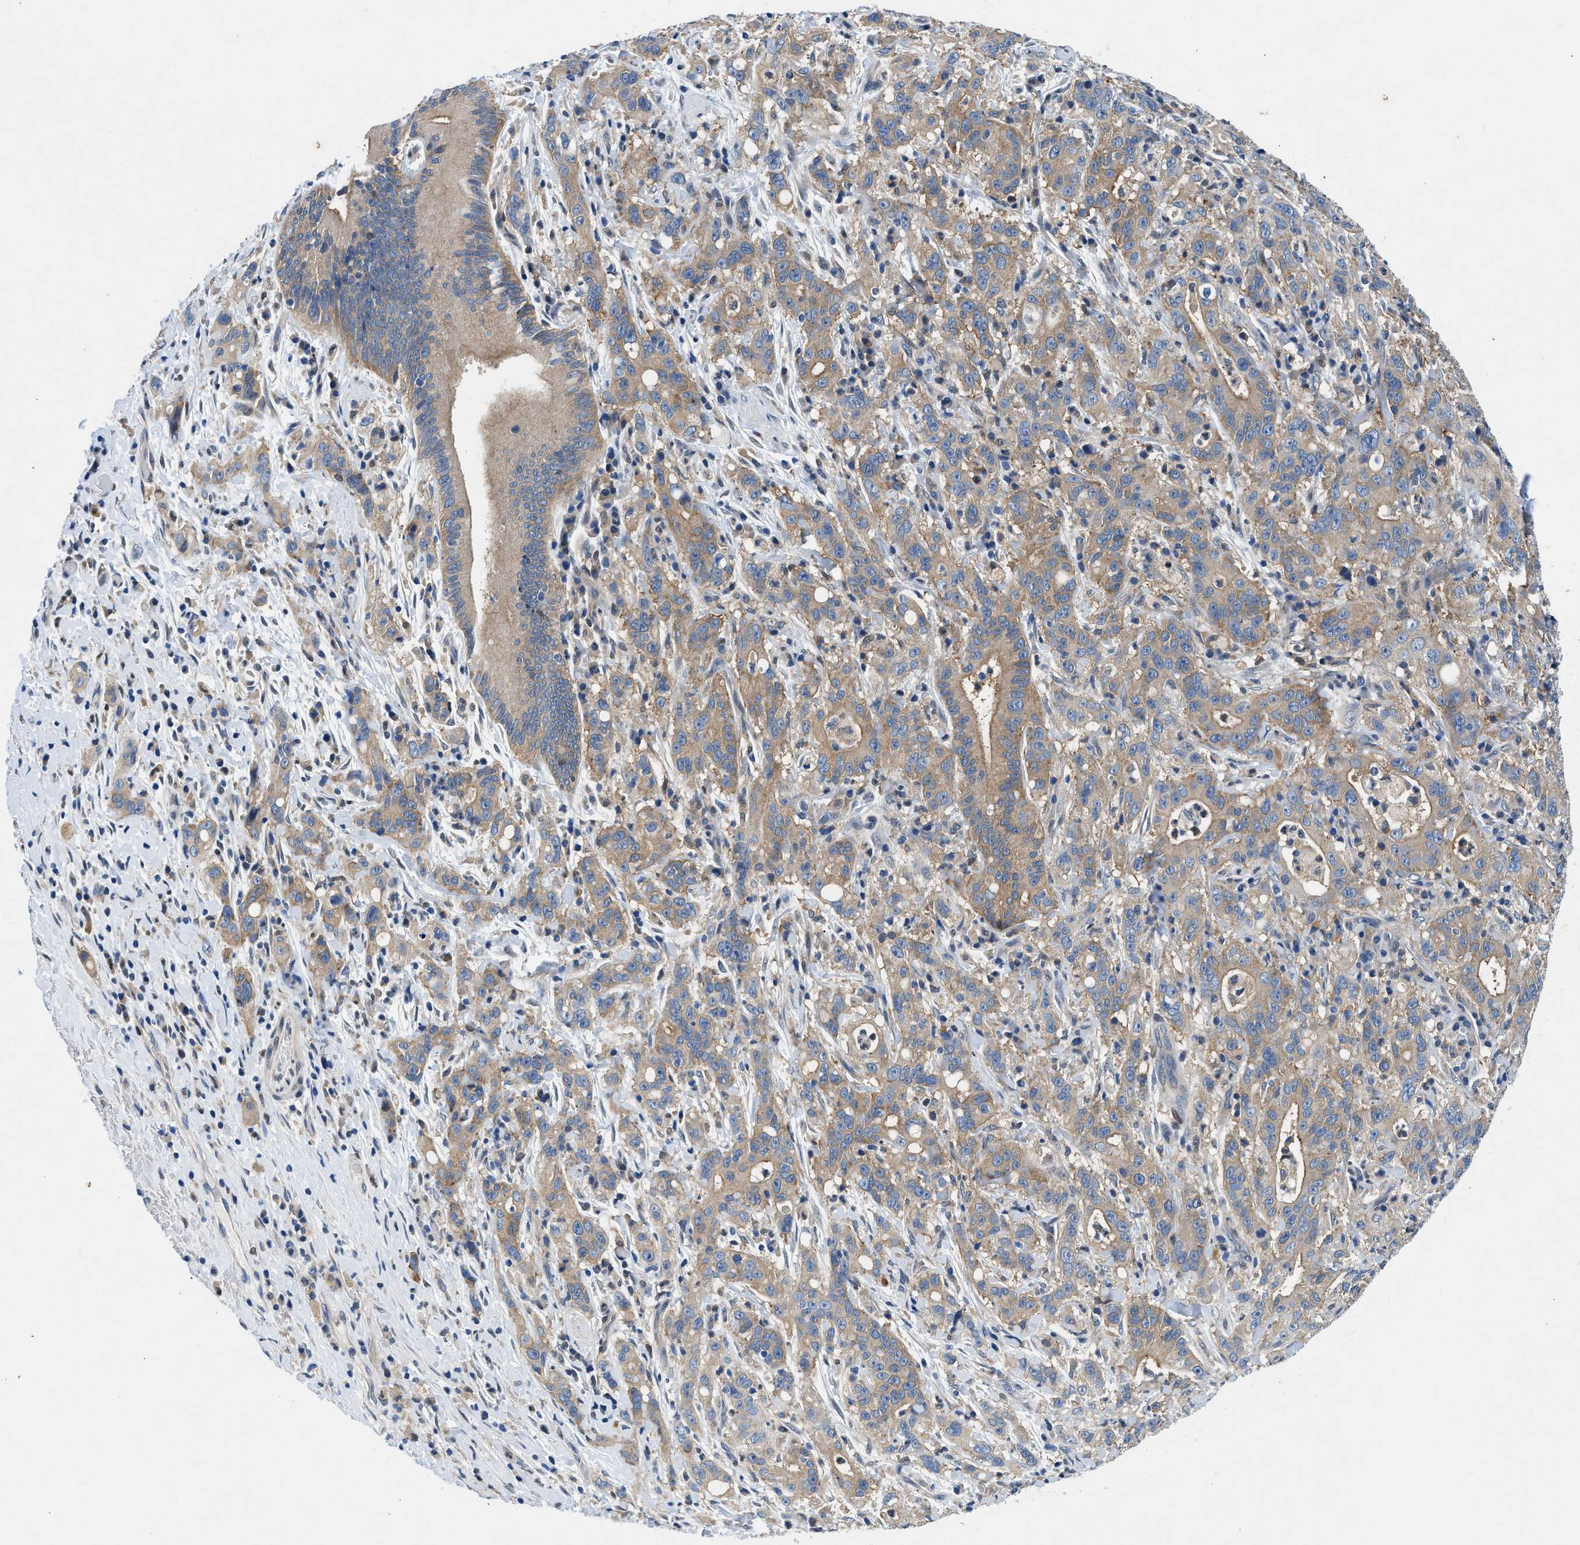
{"staining": {"intensity": "moderate", "quantity": ">75%", "location": "cytoplasmic/membranous"}, "tissue": "liver cancer", "cell_type": "Tumor cells", "image_type": "cancer", "snomed": [{"axis": "morphology", "description": "Cholangiocarcinoma"}, {"axis": "topography", "description": "Liver"}], "caption": "Tumor cells show medium levels of moderate cytoplasmic/membranous expression in about >75% of cells in liver cholangiocarcinoma.", "gene": "COPS2", "patient": {"sex": "female", "age": 38}}